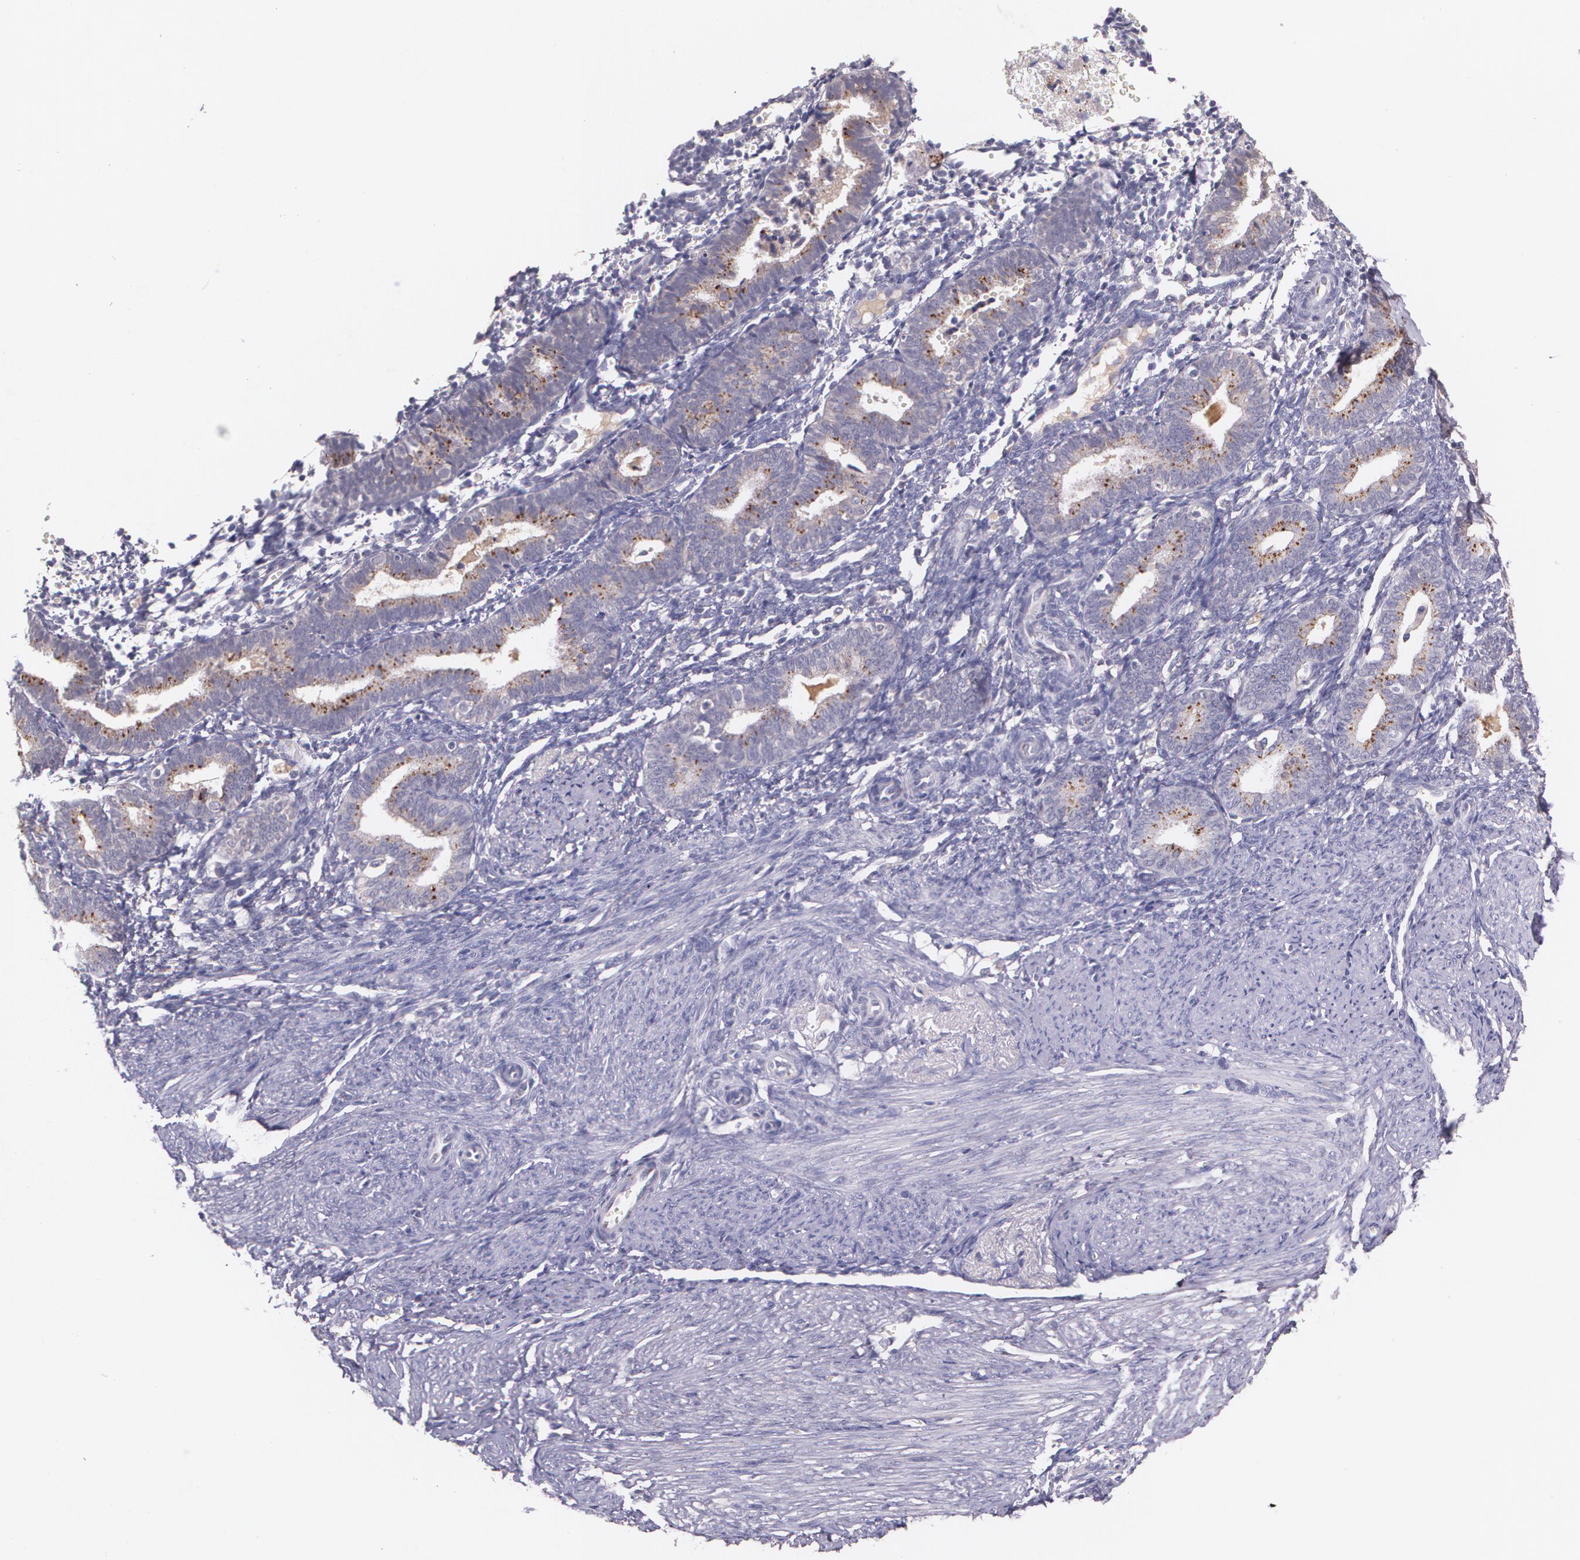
{"staining": {"intensity": "negative", "quantity": "none", "location": "none"}, "tissue": "endometrium", "cell_type": "Cells in endometrial stroma", "image_type": "normal", "snomed": [{"axis": "morphology", "description": "Normal tissue, NOS"}, {"axis": "topography", "description": "Endometrium"}], "caption": "High power microscopy image of an IHC photomicrograph of normal endometrium, revealing no significant positivity in cells in endometrial stroma. The staining is performed using DAB brown chromogen with nuclei counter-stained in using hematoxylin.", "gene": "TM4SF1", "patient": {"sex": "female", "age": 61}}